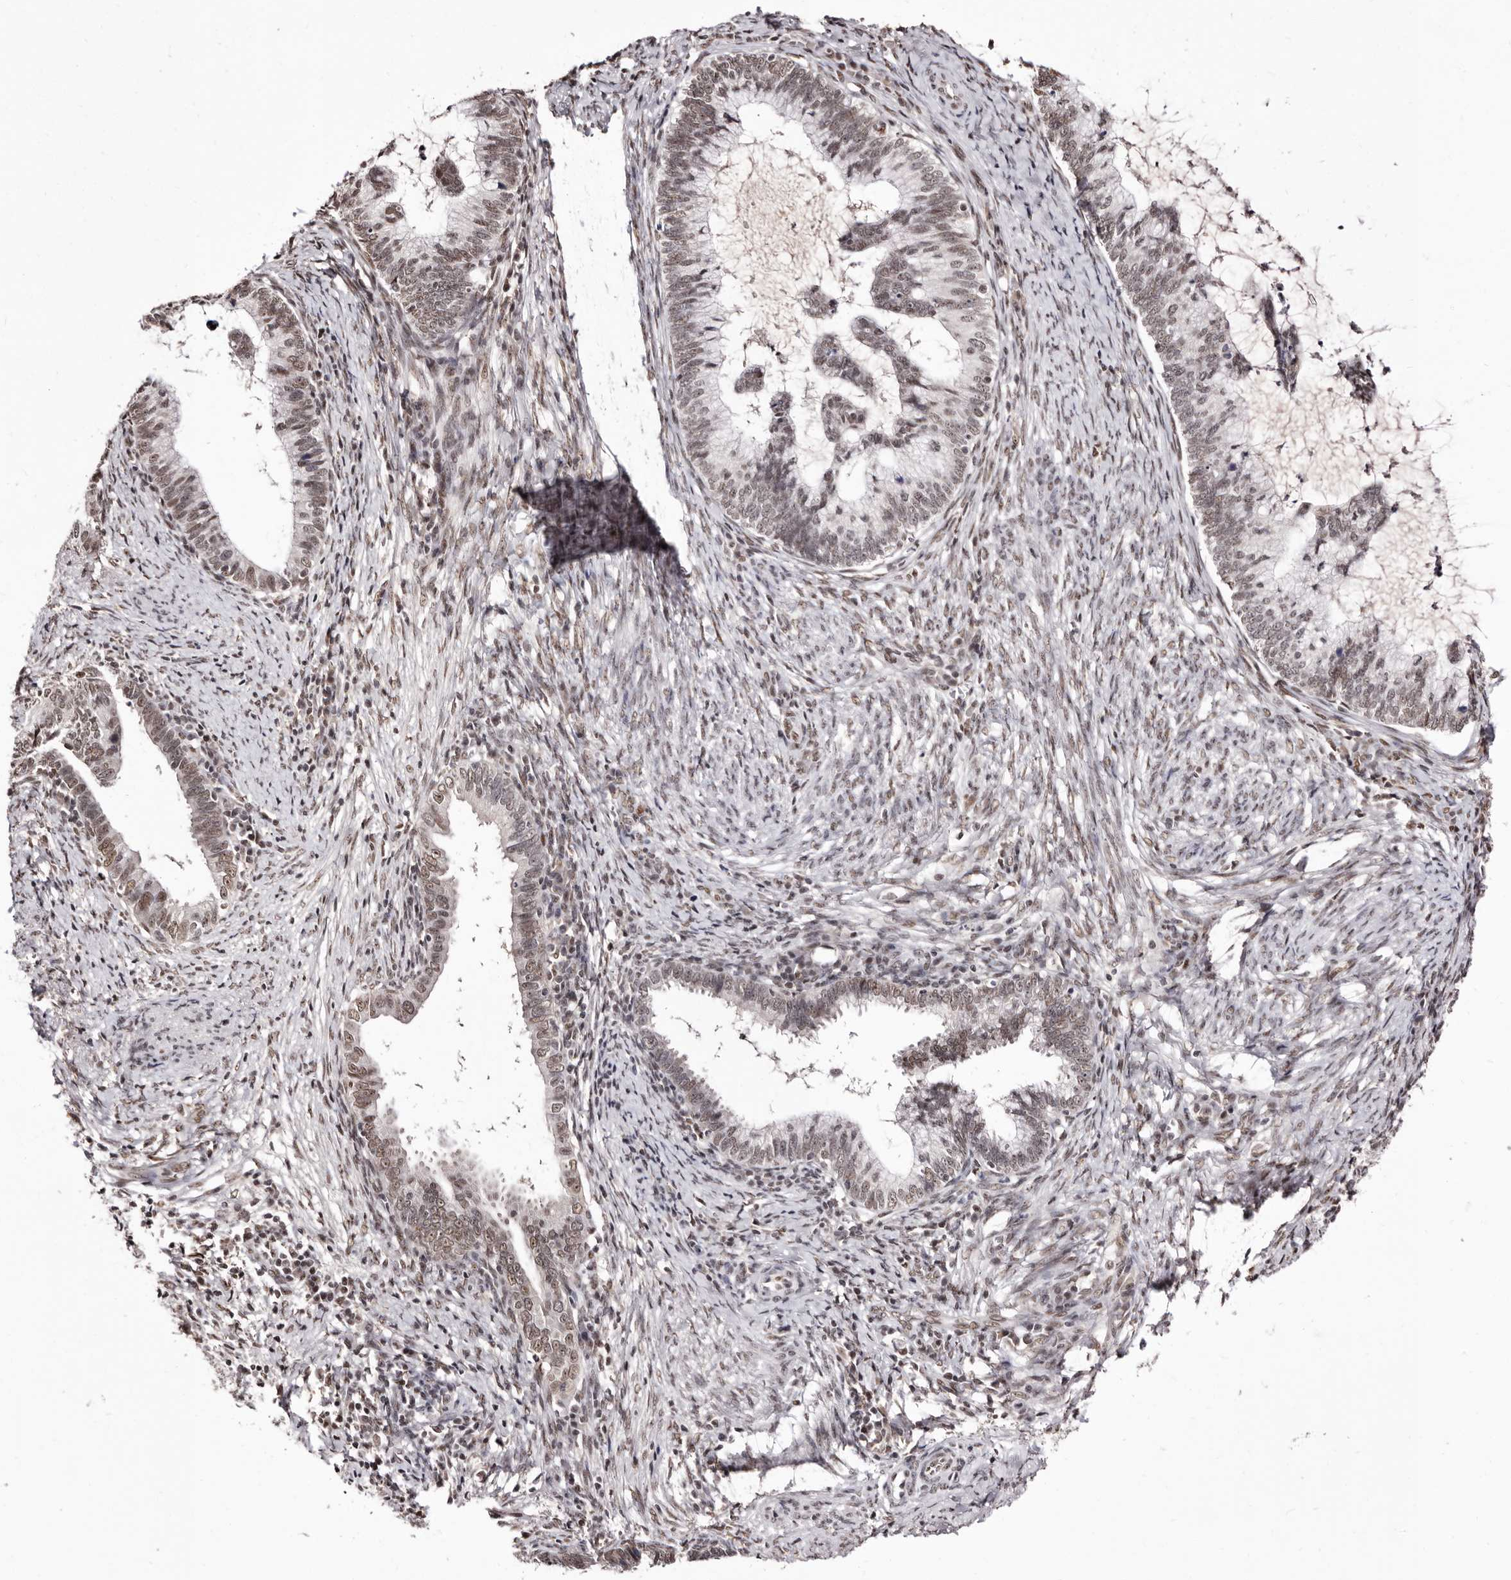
{"staining": {"intensity": "moderate", "quantity": ">75%", "location": "nuclear"}, "tissue": "cervical cancer", "cell_type": "Tumor cells", "image_type": "cancer", "snomed": [{"axis": "morphology", "description": "Adenocarcinoma, NOS"}, {"axis": "topography", "description": "Cervix"}], "caption": "A medium amount of moderate nuclear positivity is identified in about >75% of tumor cells in cervical adenocarcinoma tissue.", "gene": "ANAPC11", "patient": {"sex": "female", "age": 36}}